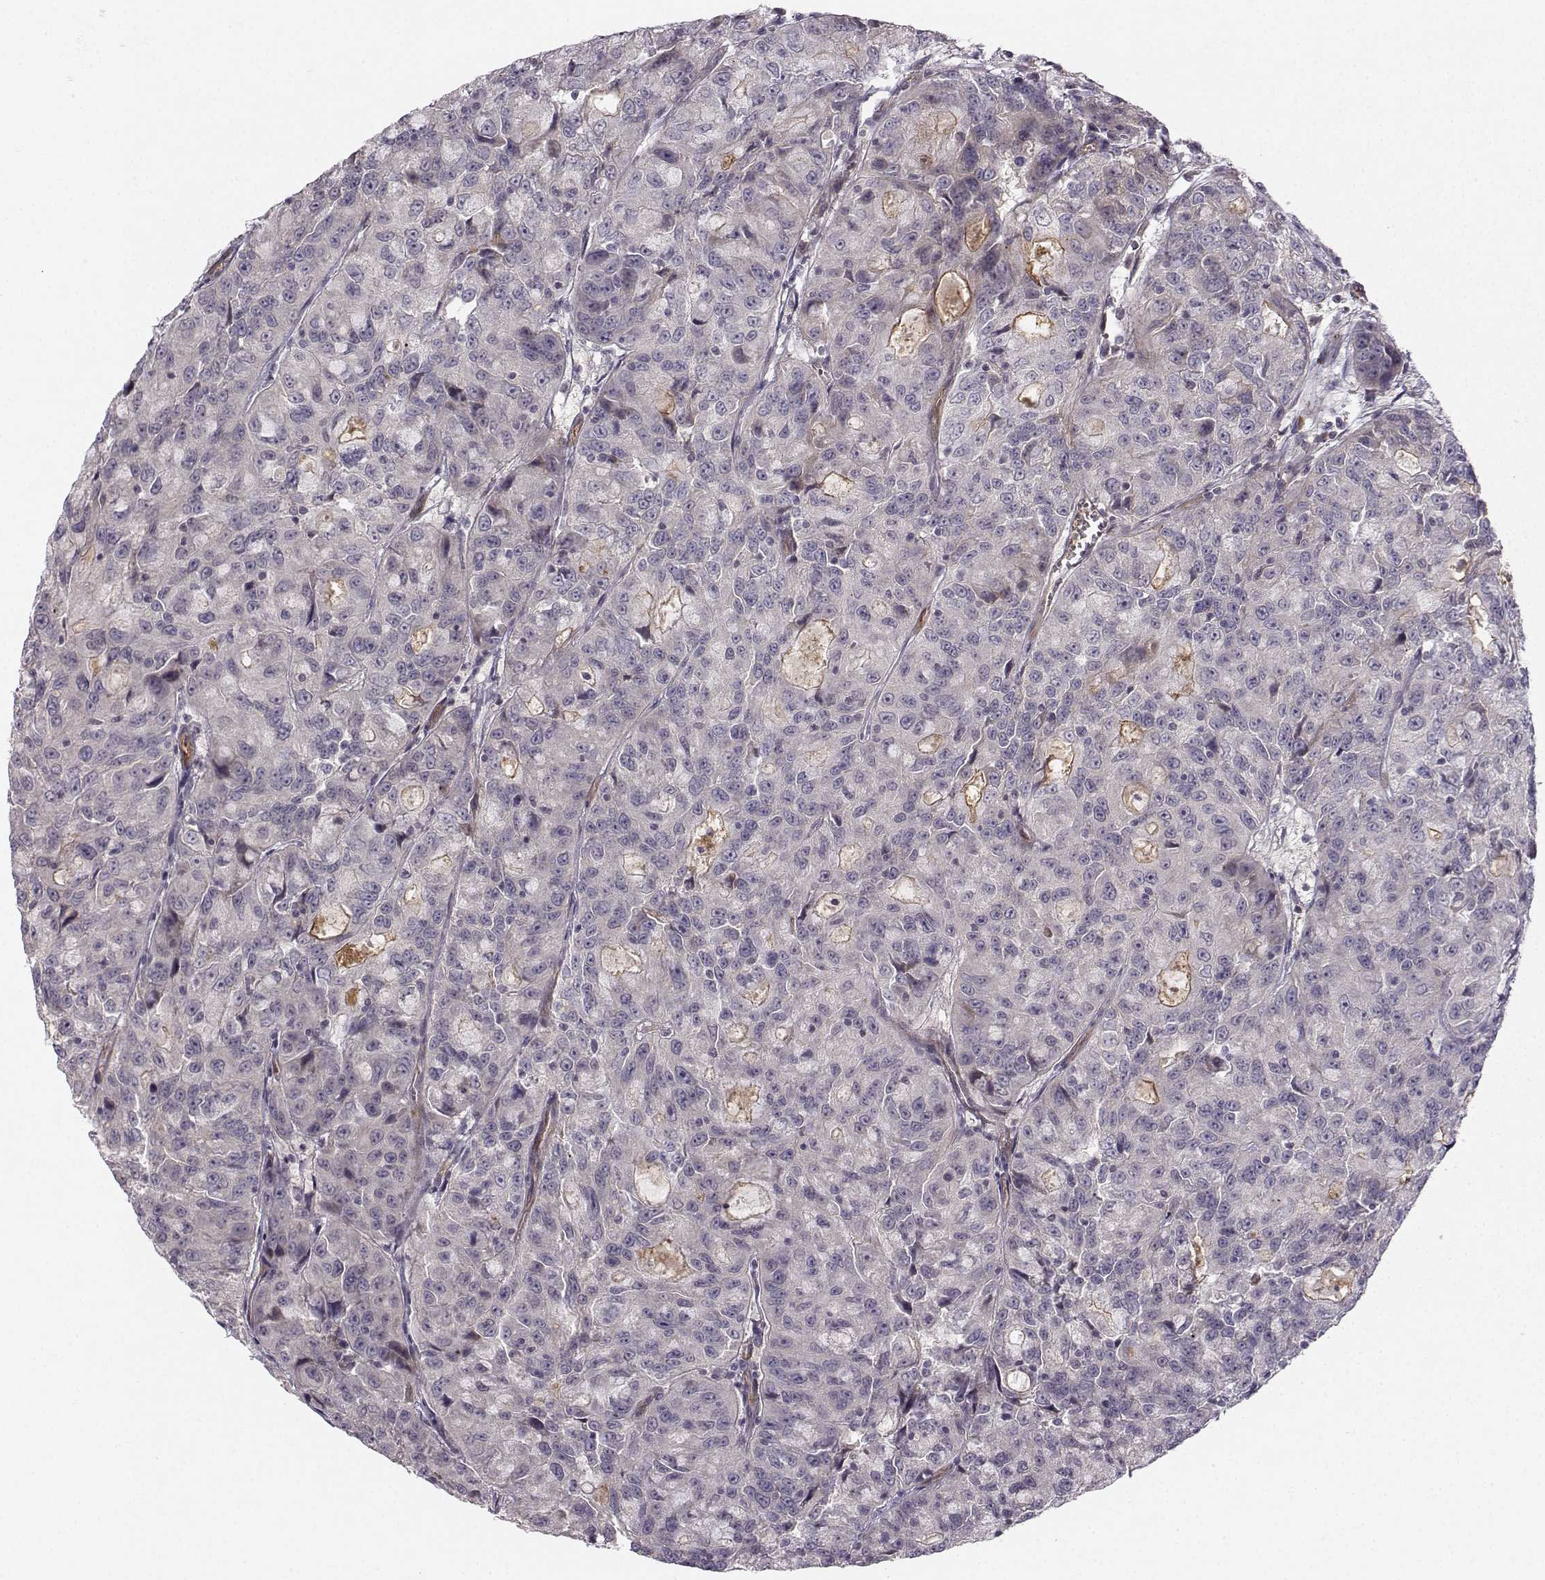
{"staining": {"intensity": "negative", "quantity": "none", "location": "none"}, "tissue": "urothelial cancer", "cell_type": "Tumor cells", "image_type": "cancer", "snomed": [{"axis": "morphology", "description": "Urothelial carcinoma, NOS"}, {"axis": "morphology", "description": "Urothelial carcinoma, High grade"}, {"axis": "topography", "description": "Urinary bladder"}], "caption": "This is an IHC image of human urothelial cancer. There is no staining in tumor cells.", "gene": "OPRD1", "patient": {"sex": "female", "age": 73}}